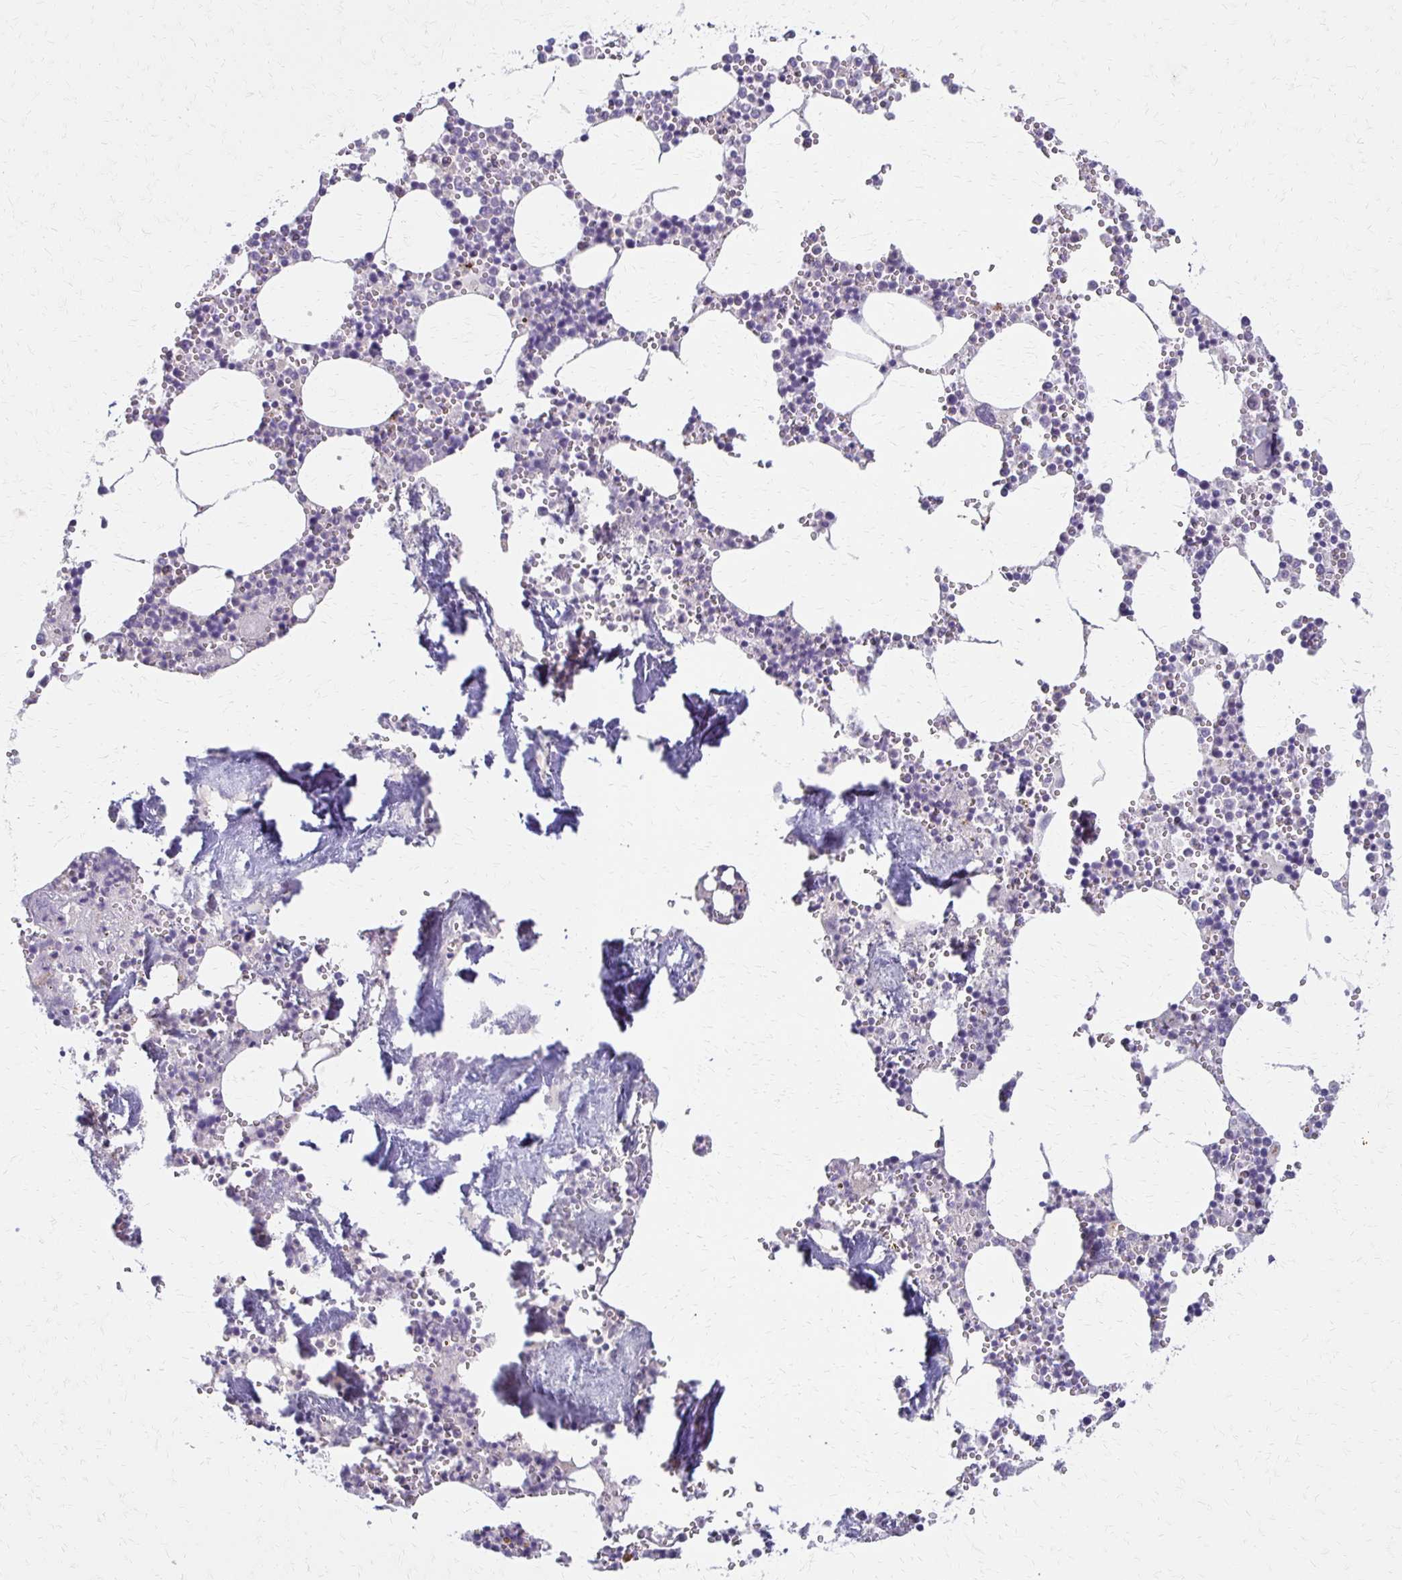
{"staining": {"intensity": "negative", "quantity": "none", "location": "none"}, "tissue": "bone marrow", "cell_type": "Hematopoietic cells", "image_type": "normal", "snomed": [{"axis": "morphology", "description": "Normal tissue, NOS"}, {"axis": "topography", "description": "Bone marrow"}], "caption": "A high-resolution photomicrograph shows immunohistochemistry staining of benign bone marrow, which demonstrates no significant positivity in hematopoietic cells.", "gene": "BBS12", "patient": {"sex": "male", "age": 54}}